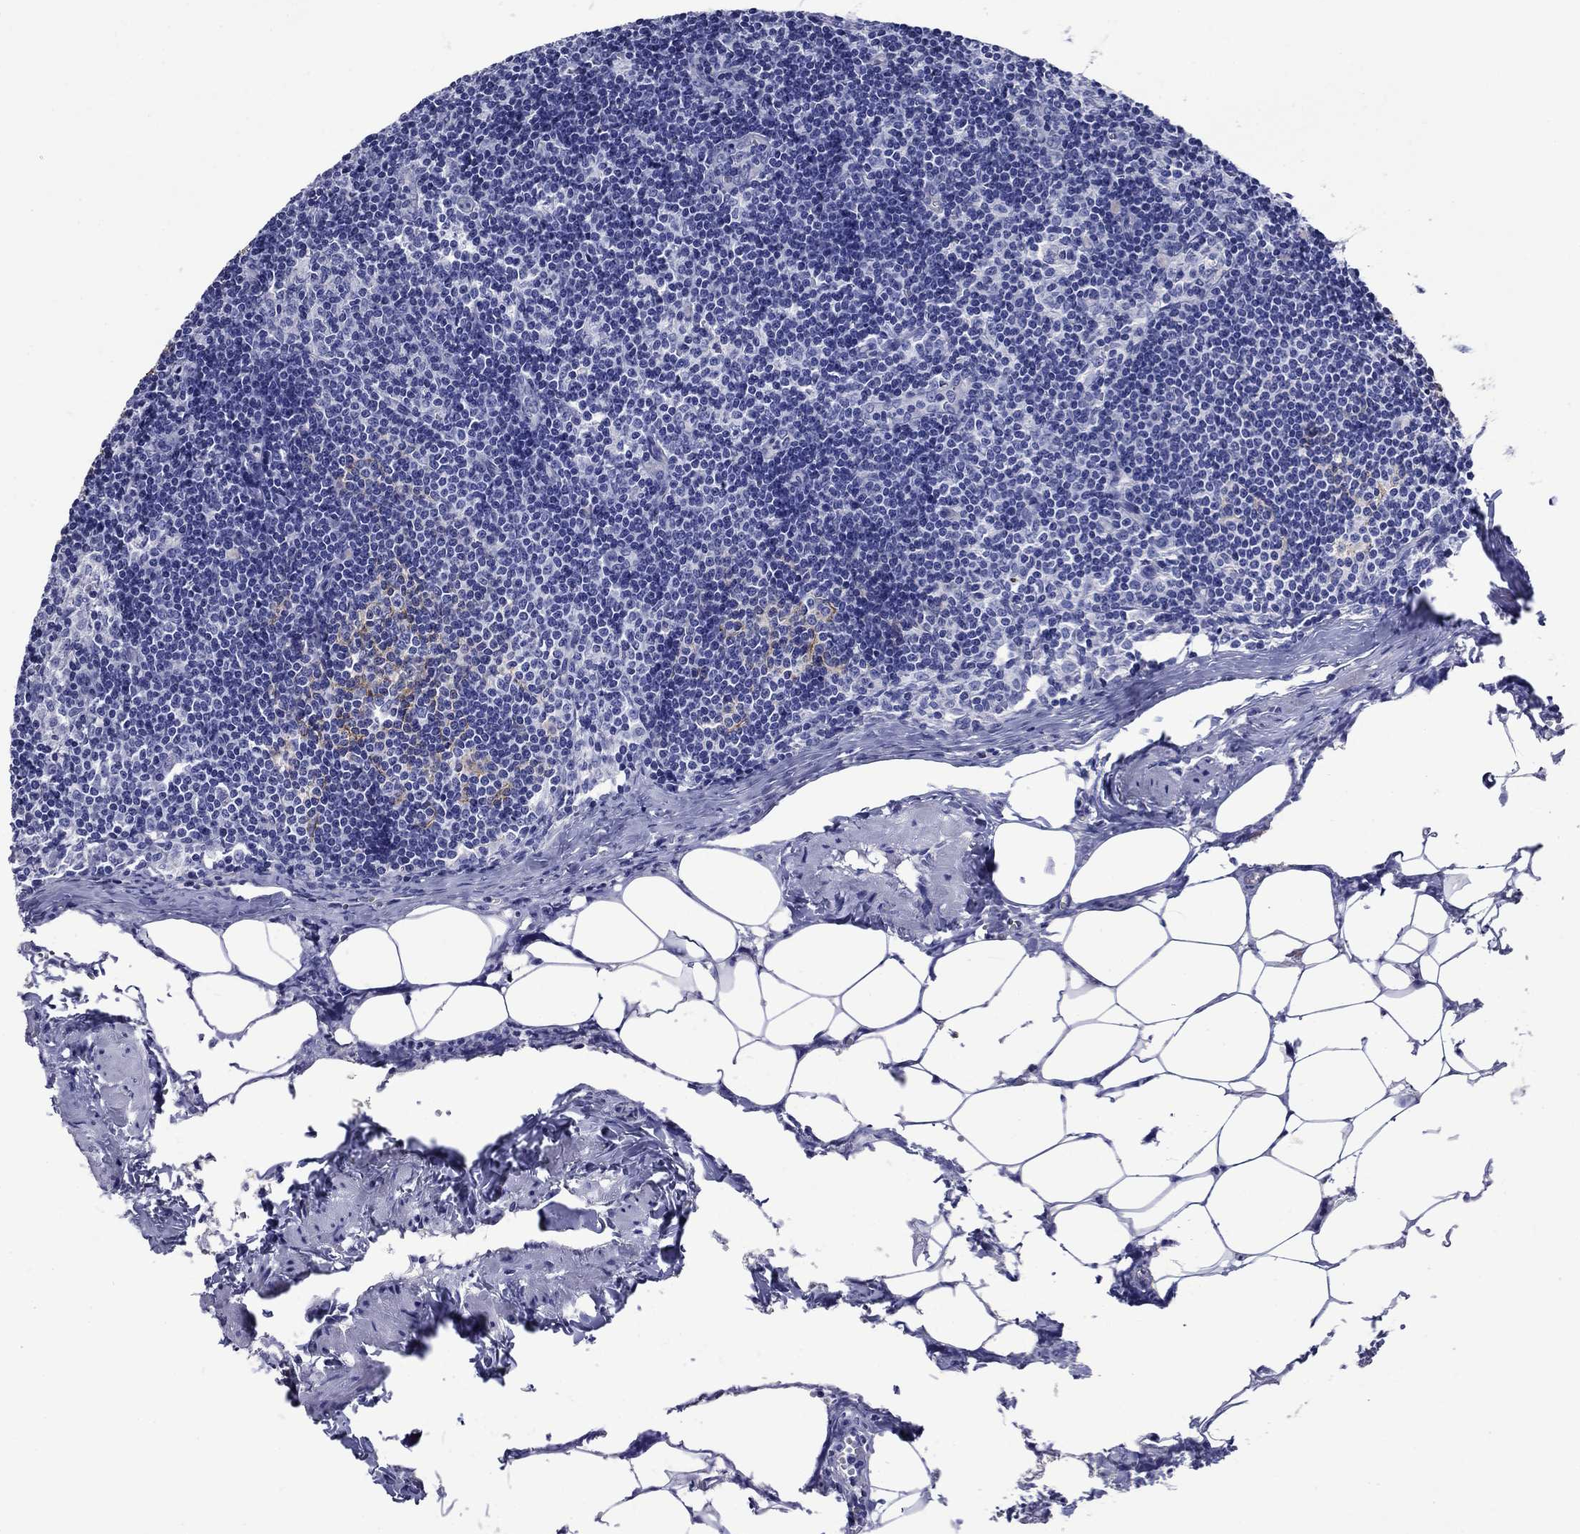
{"staining": {"intensity": "strong", "quantity": "<25%", "location": "cytoplasmic/membranous"}, "tissue": "lymph node", "cell_type": "Germinal center cells", "image_type": "normal", "snomed": [{"axis": "morphology", "description": "Normal tissue, NOS"}, {"axis": "topography", "description": "Lymph node"}], "caption": "Unremarkable lymph node reveals strong cytoplasmic/membranous staining in approximately <25% of germinal center cells.", "gene": "SLC1A2", "patient": {"sex": "female", "age": 51}}